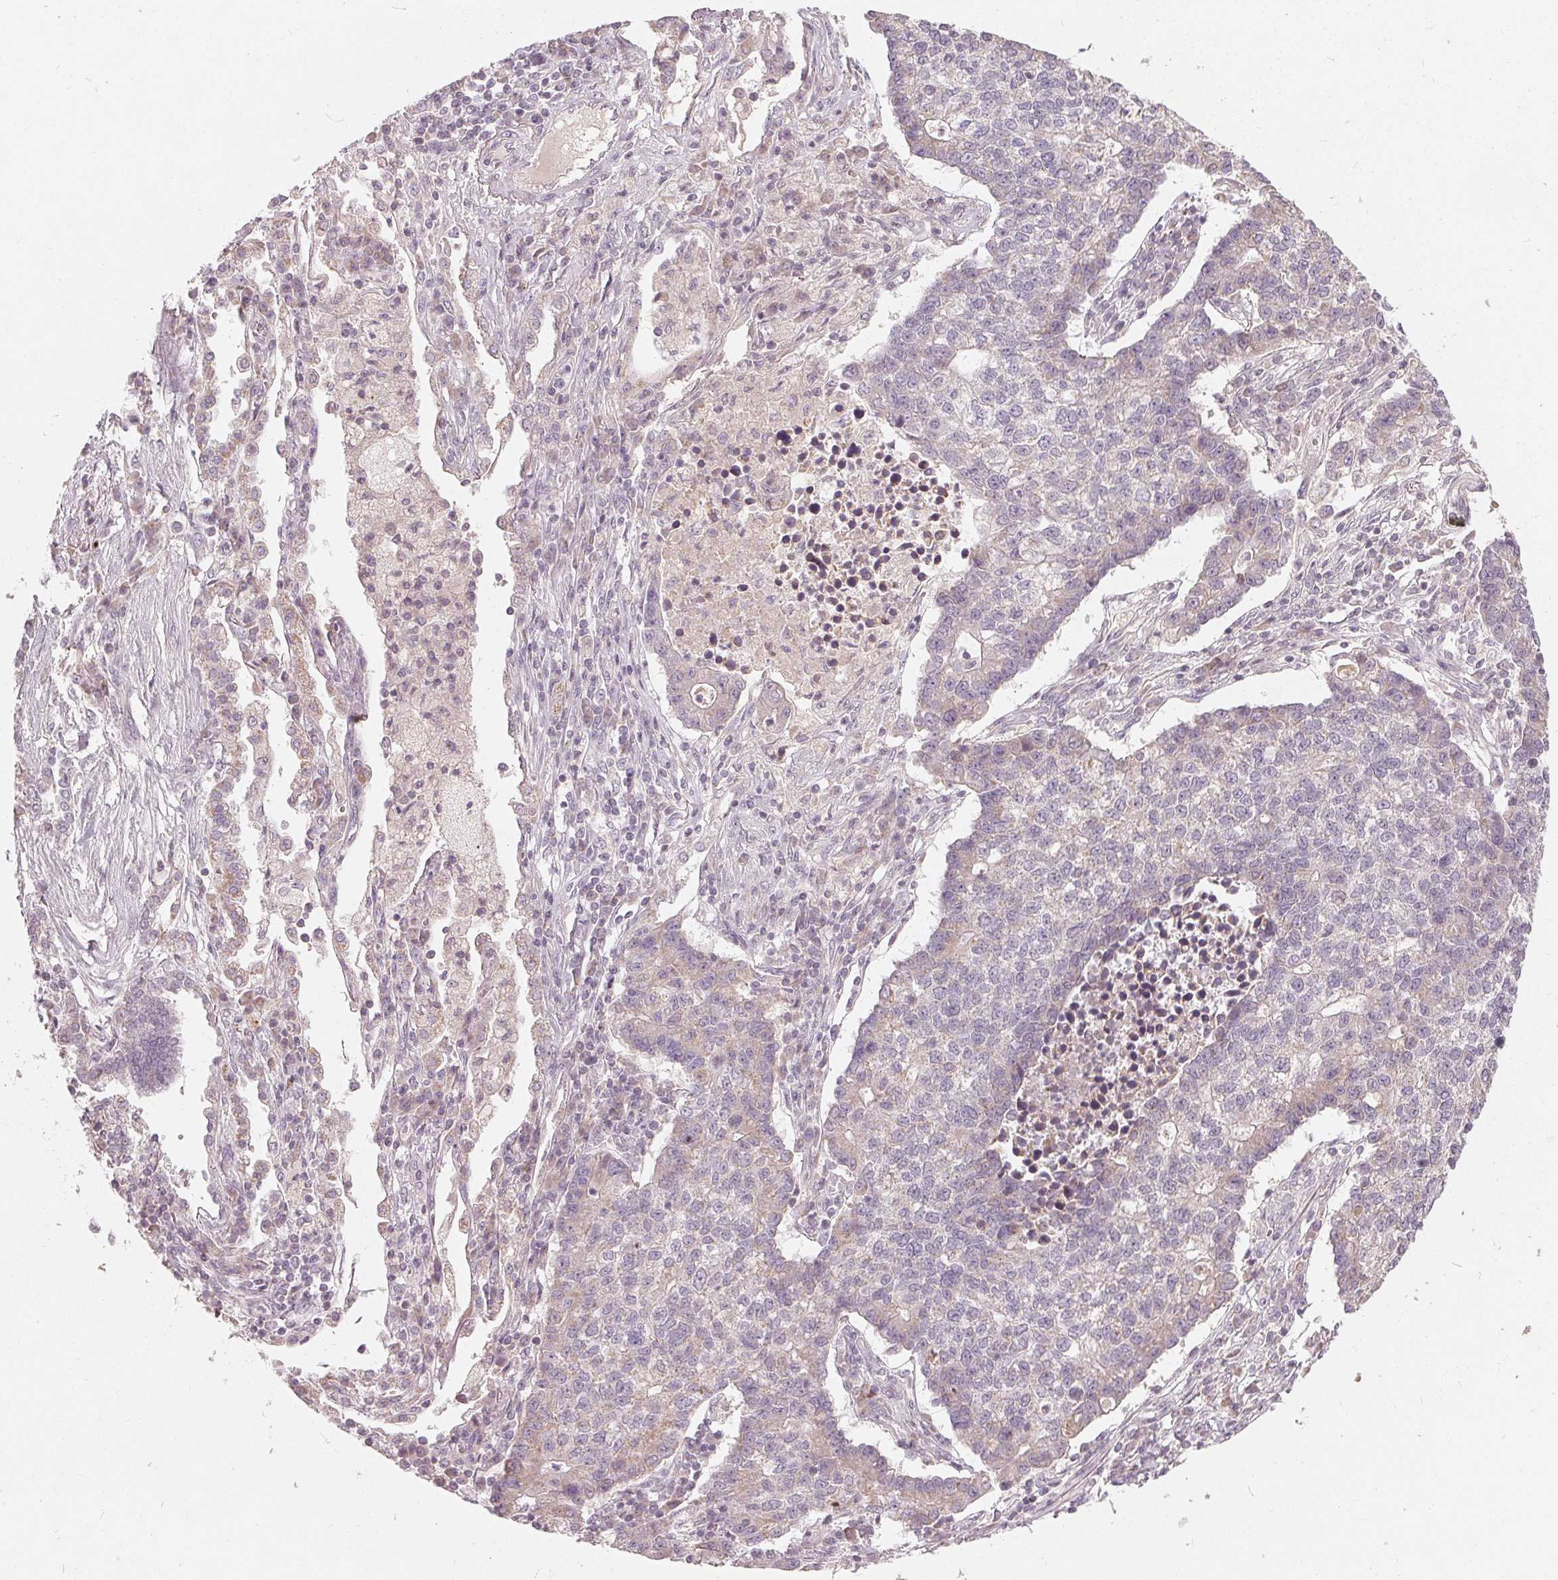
{"staining": {"intensity": "negative", "quantity": "none", "location": "none"}, "tissue": "lung cancer", "cell_type": "Tumor cells", "image_type": "cancer", "snomed": [{"axis": "morphology", "description": "Adenocarcinoma, NOS"}, {"axis": "topography", "description": "Lung"}], "caption": "Lung cancer was stained to show a protein in brown. There is no significant staining in tumor cells.", "gene": "TRIM60", "patient": {"sex": "male", "age": 57}}